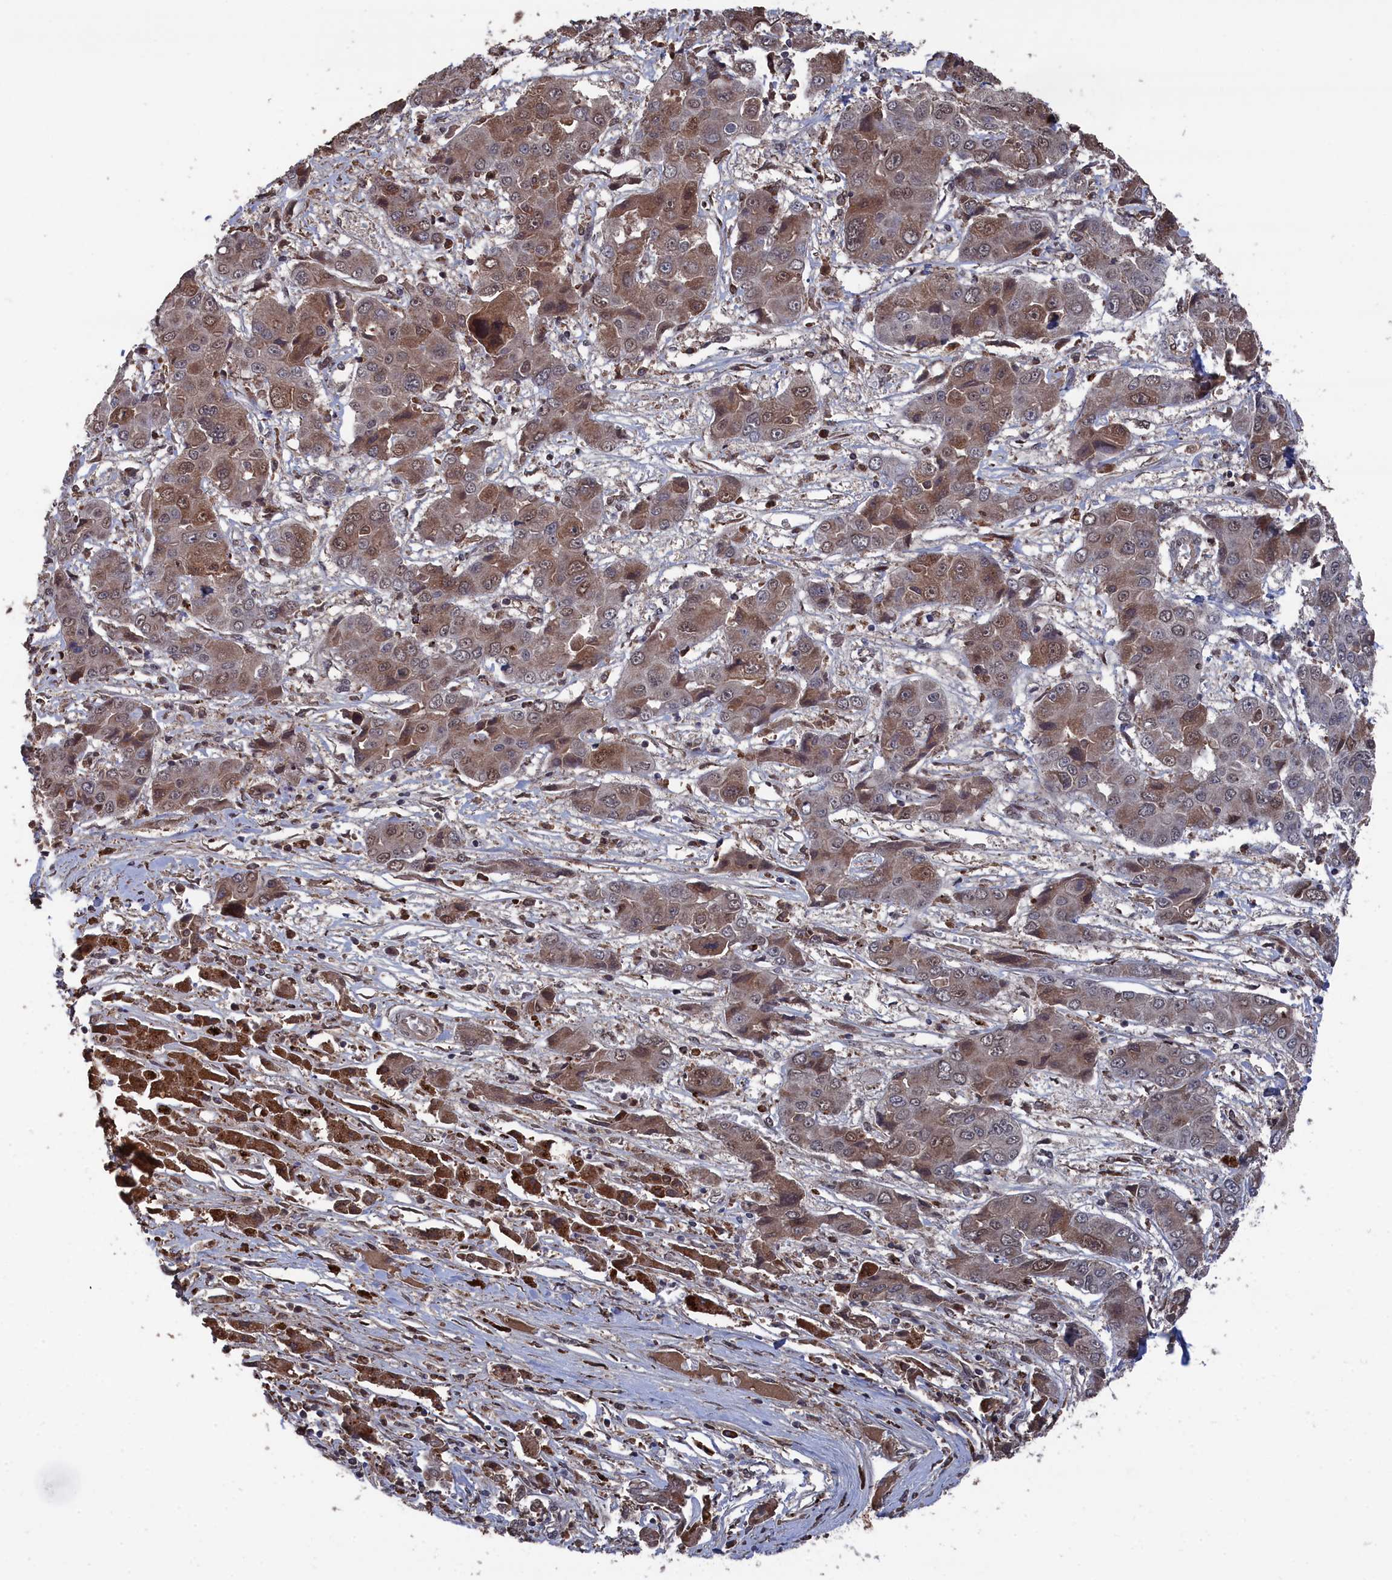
{"staining": {"intensity": "moderate", "quantity": "25%-75%", "location": "cytoplasmic/membranous"}, "tissue": "liver cancer", "cell_type": "Tumor cells", "image_type": "cancer", "snomed": [{"axis": "morphology", "description": "Cholangiocarcinoma"}, {"axis": "topography", "description": "Liver"}], "caption": "Cholangiocarcinoma (liver) stained with a brown dye reveals moderate cytoplasmic/membranous positive positivity in about 25%-75% of tumor cells.", "gene": "CEACAM21", "patient": {"sex": "male", "age": 67}}